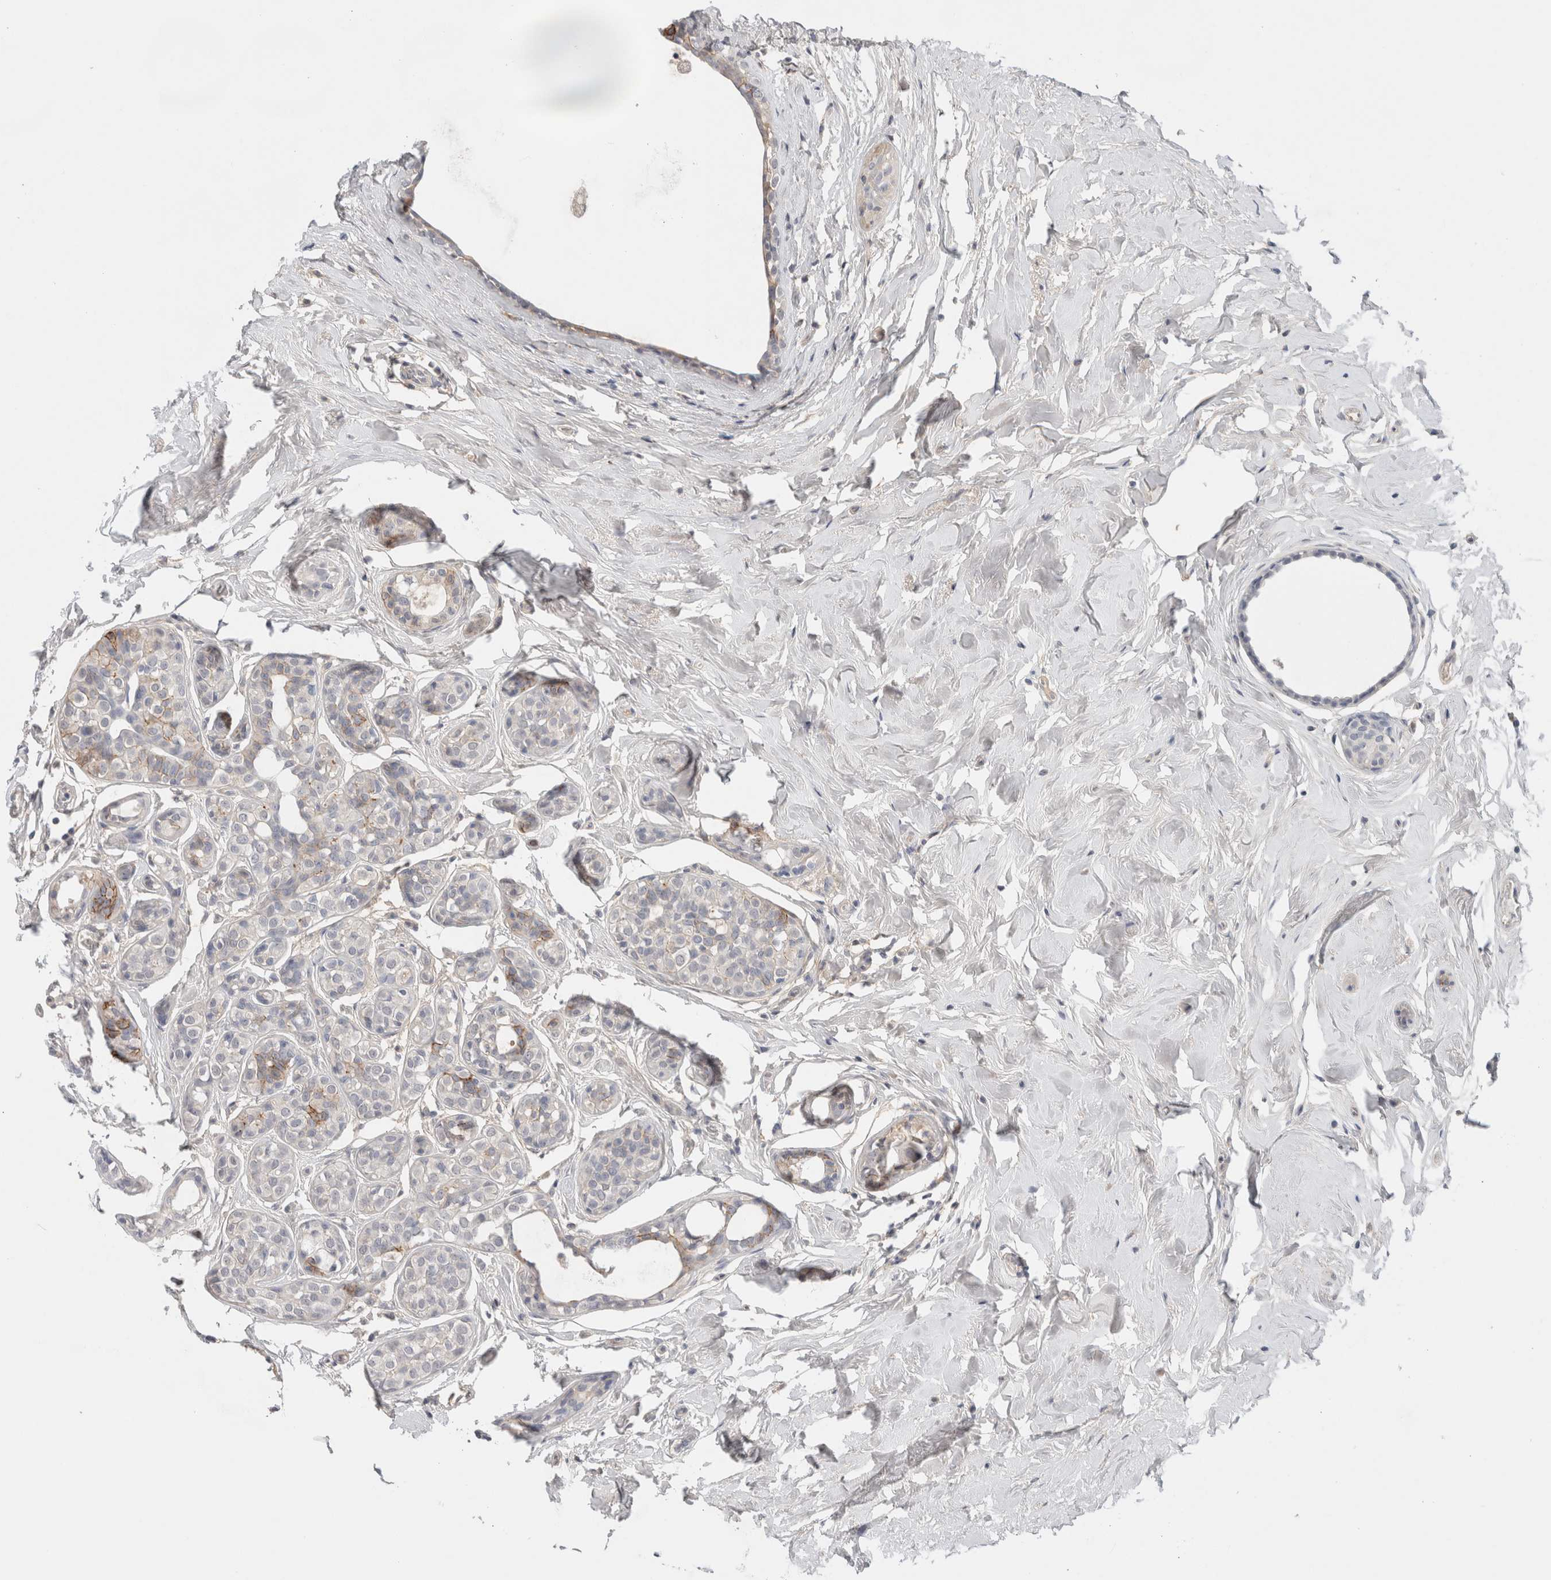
{"staining": {"intensity": "strong", "quantity": "<25%", "location": "cytoplasmic/membranous"}, "tissue": "breast cancer", "cell_type": "Tumor cells", "image_type": "cancer", "snomed": [{"axis": "morphology", "description": "Duct carcinoma"}, {"axis": "topography", "description": "Breast"}], "caption": "Immunohistochemical staining of breast cancer exhibits strong cytoplasmic/membranous protein staining in about <25% of tumor cells.", "gene": "HCN3", "patient": {"sex": "female", "age": 55}}